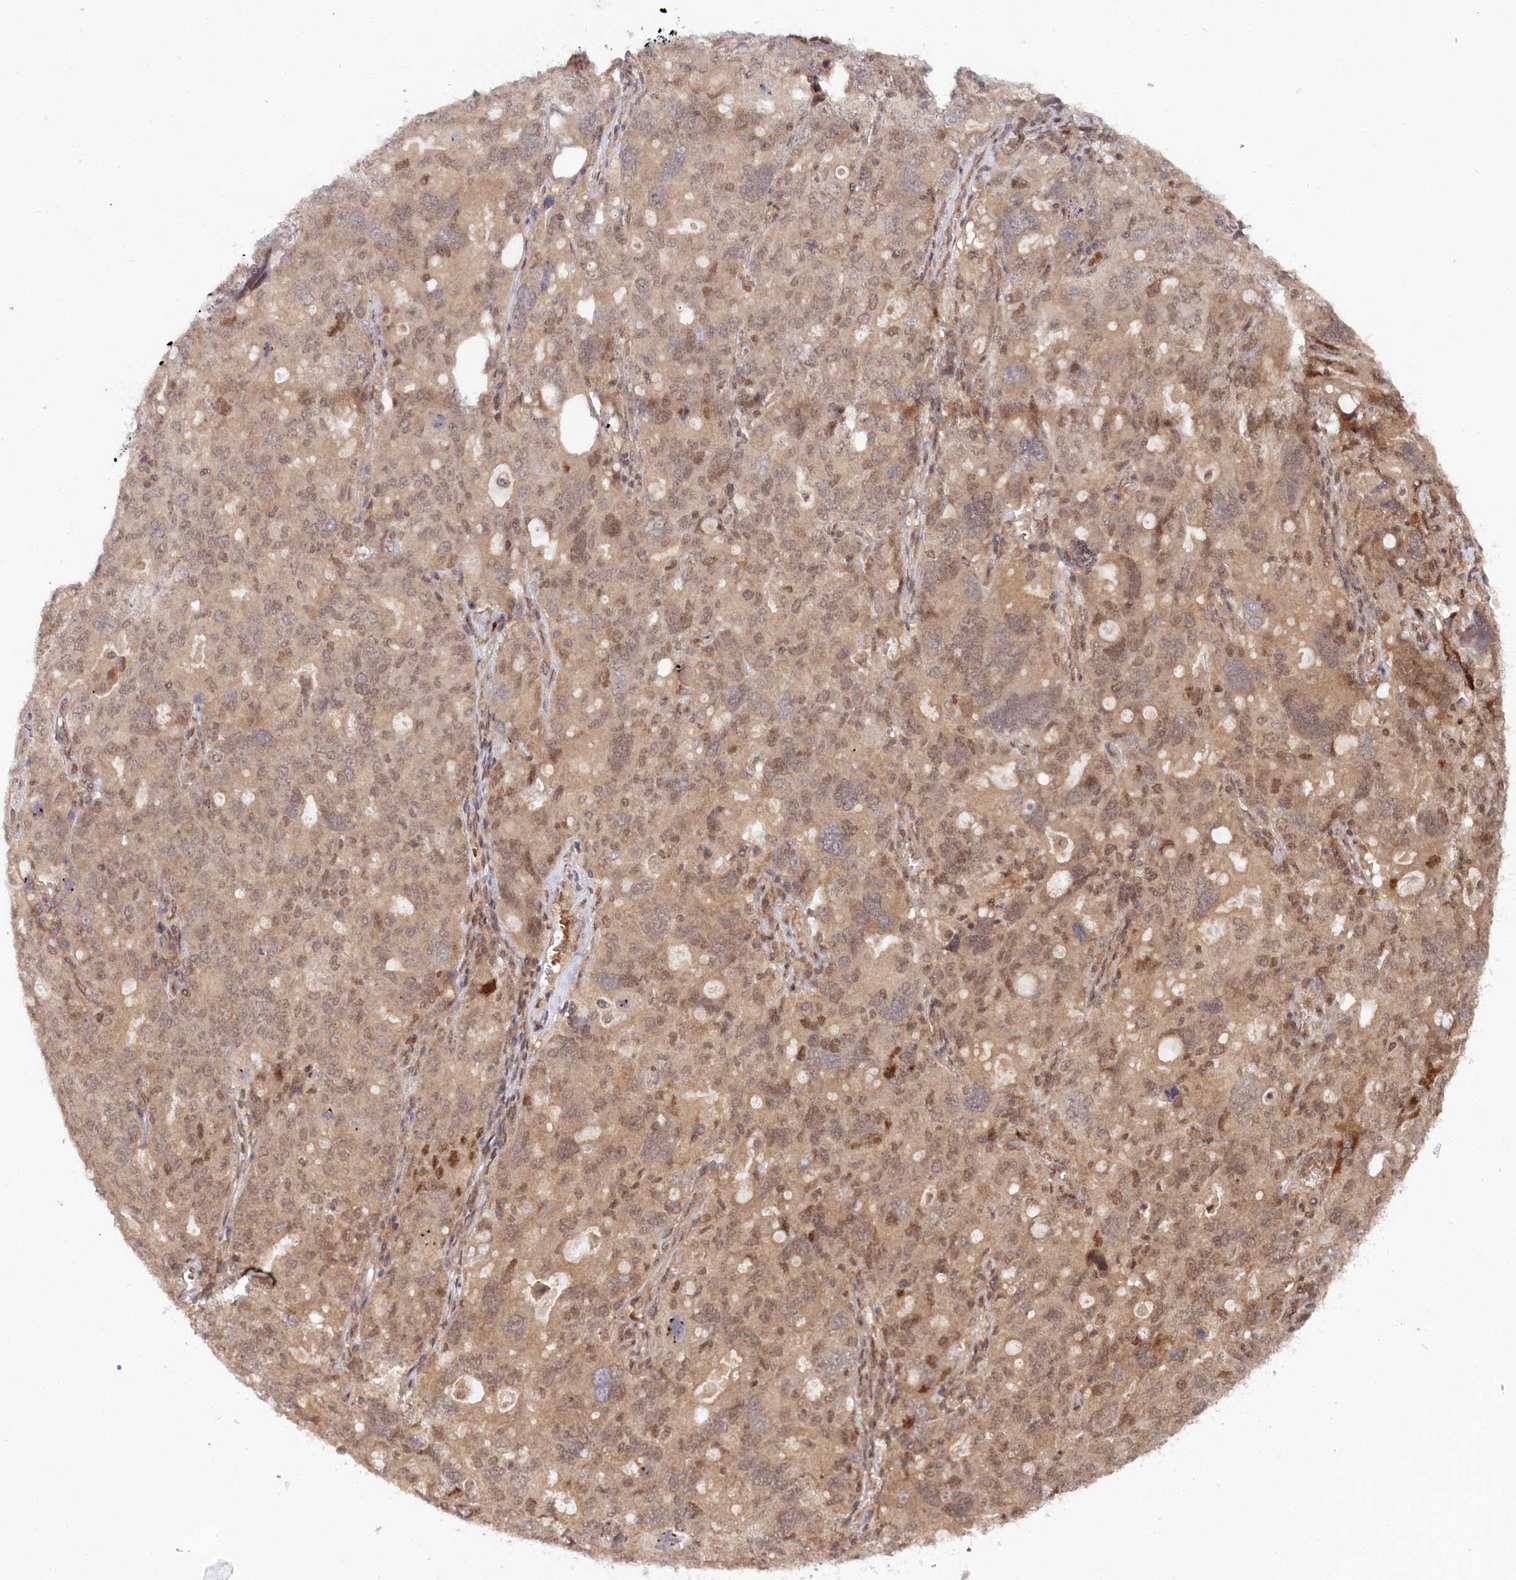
{"staining": {"intensity": "moderate", "quantity": ">75%", "location": "cytoplasmic/membranous,nuclear"}, "tissue": "ovarian cancer", "cell_type": "Tumor cells", "image_type": "cancer", "snomed": [{"axis": "morphology", "description": "Carcinoma, endometroid"}, {"axis": "topography", "description": "Ovary"}], "caption": "Ovarian cancer (endometroid carcinoma) stained with a brown dye demonstrates moderate cytoplasmic/membranous and nuclear positive positivity in approximately >75% of tumor cells.", "gene": "CCDC65", "patient": {"sex": "female", "age": 62}}